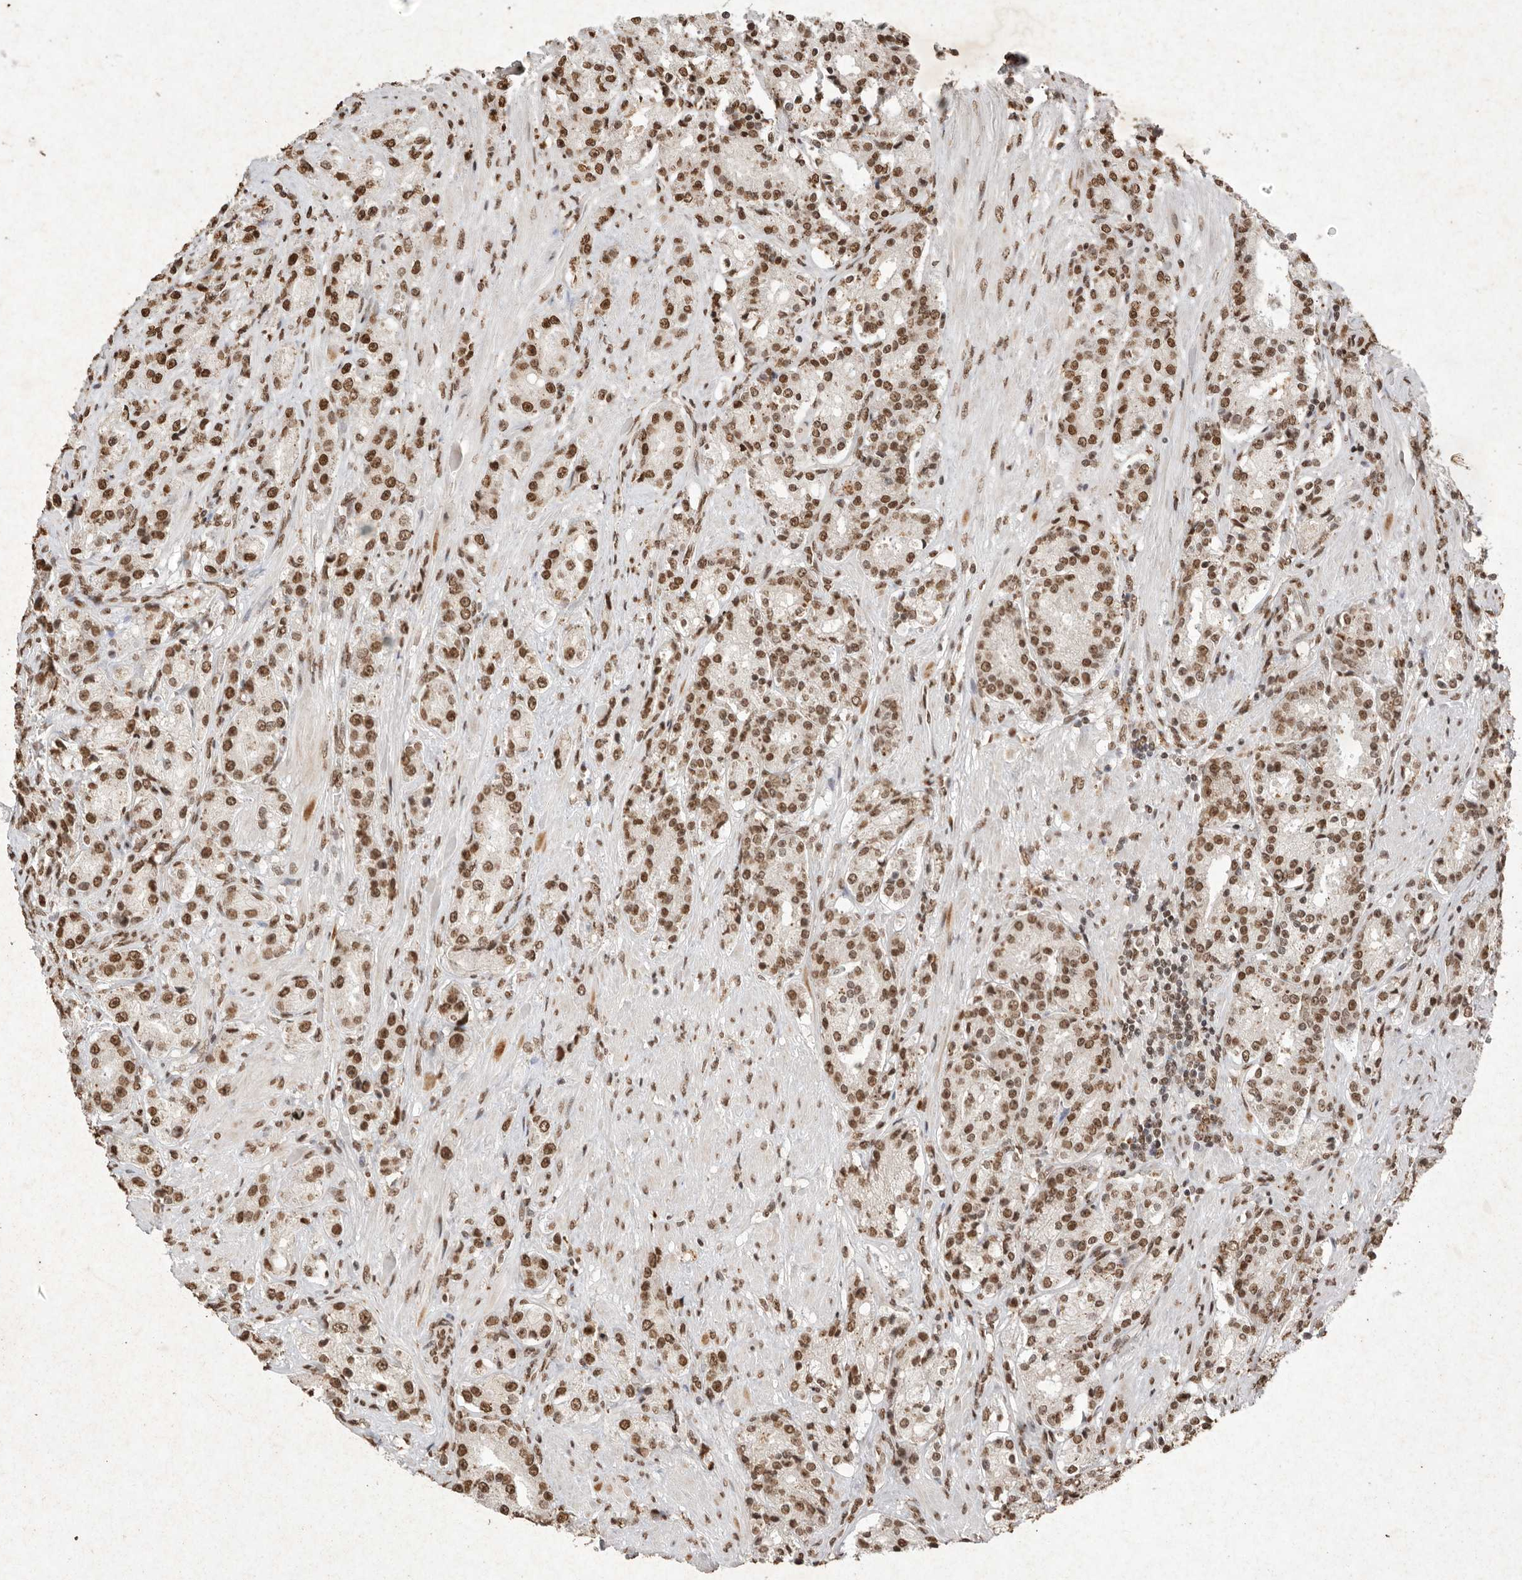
{"staining": {"intensity": "moderate", "quantity": ">75%", "location": "nuclear"}, "tissue": "prostate cancer", "cell_type": "Tumor cells", "image_type": "cancer", "snomed": [{"axis": "morphology", "description": "Adenocarcinoma, High grade"}, {"axis": "topography", "description": "Prostate"}], "caption": "Immunohistochemistry (IHC) (DAB (3,3'-diaminobenzidine)) staining of prostate cancer shows moderate nuclear protein expression in about >75% of tumor cells.", "gene": "NKX3-2", "patient": {"sex": "male", "age": 60}}